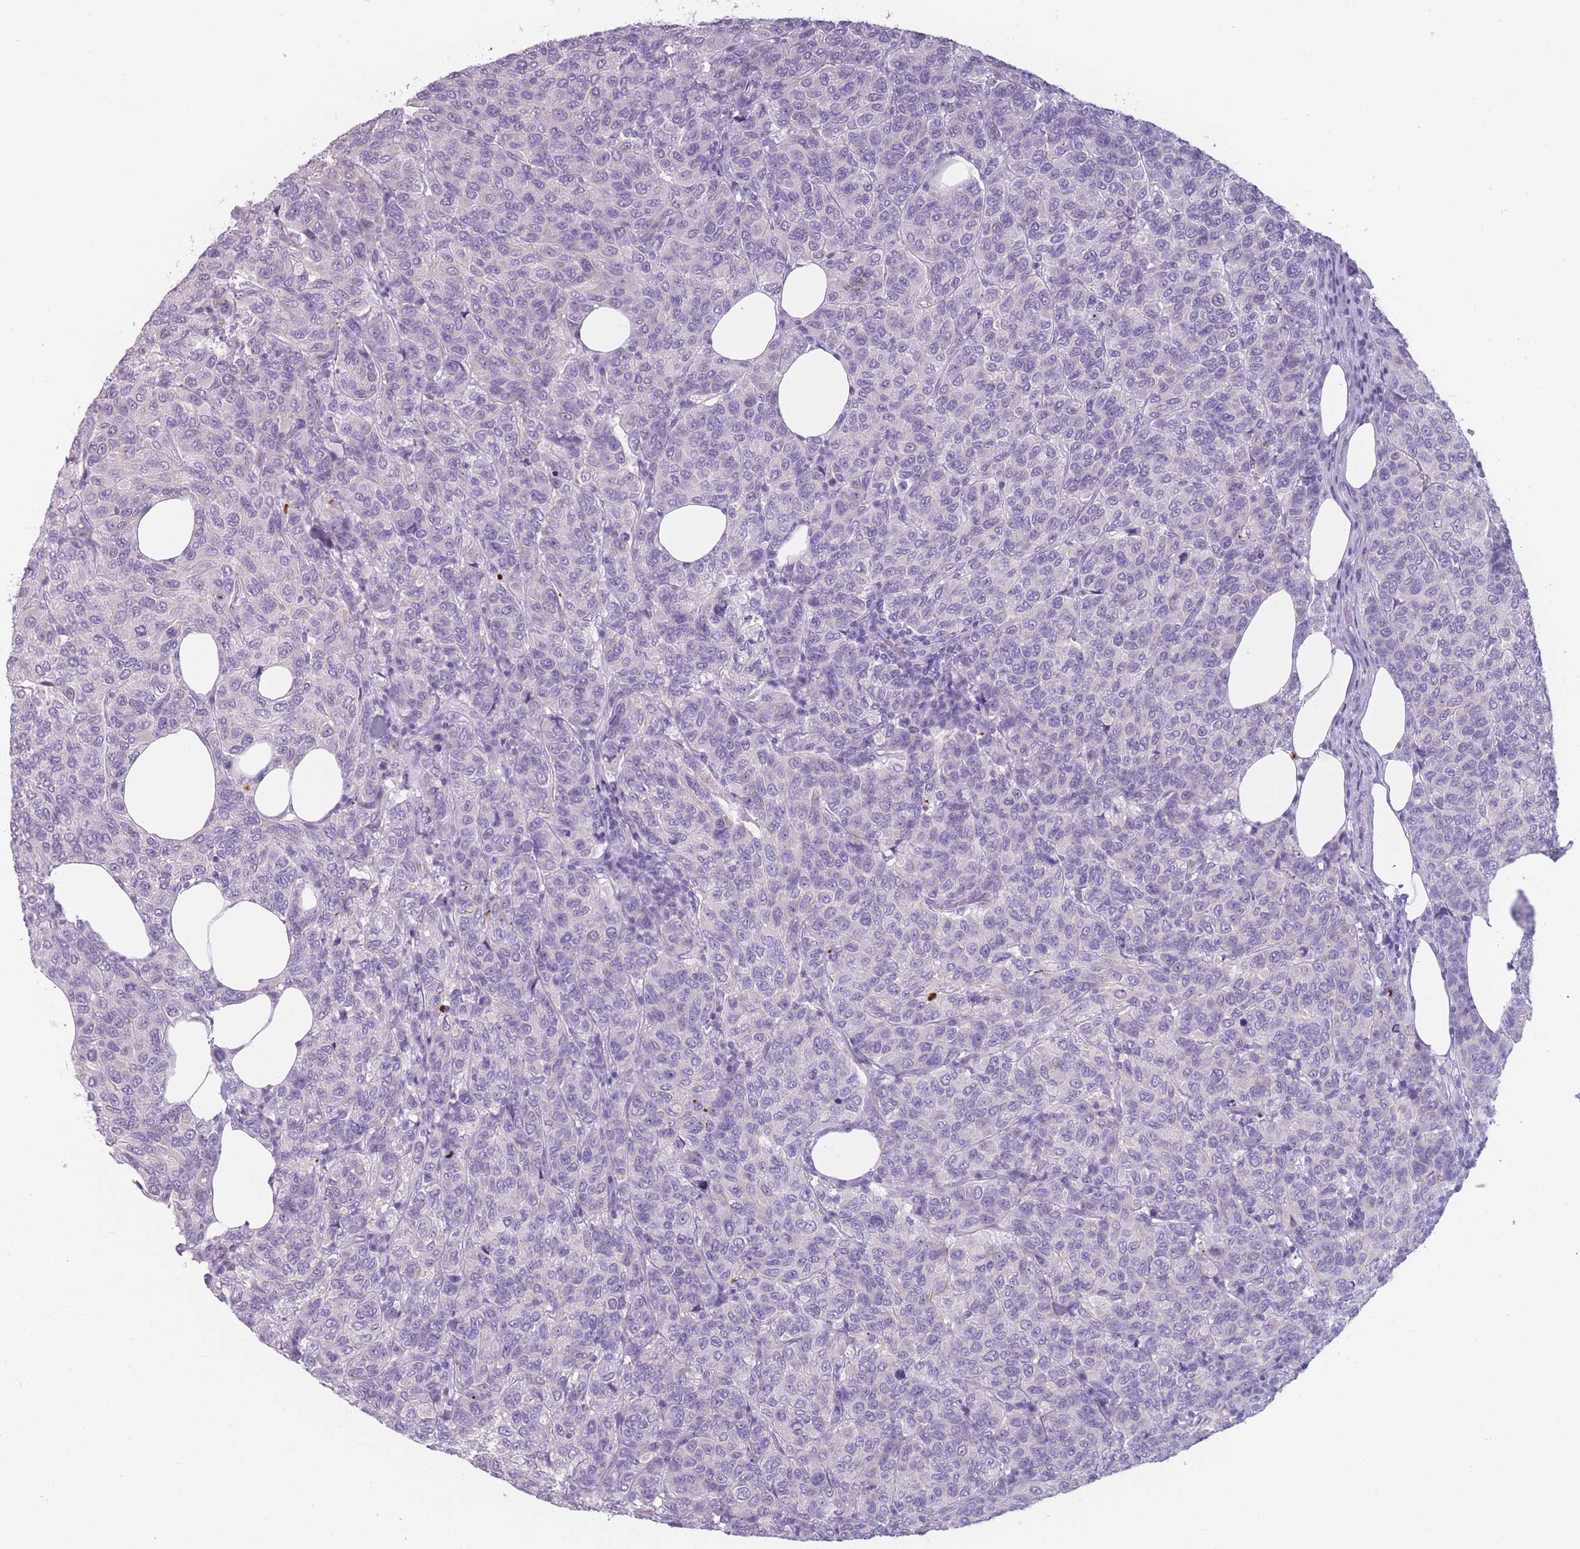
{"staining": {"intensity": "negative", "quantity": "none", "location": "none"}, "tissue": "breast cancer", "cell_type": "Tumor cells", "image_type": "cancer", "snomed": [{"axis": "morphology", "description": "Duct carcinoma"}, {"axis": "topography", "description": "Breast"}], "caption": "Tumor cells are negative for protein expression in human breast cancer (infiltrating ductal carcinoma).", "gene": "PPFIA3", "patient": {"sex": "female", "age": 55}}